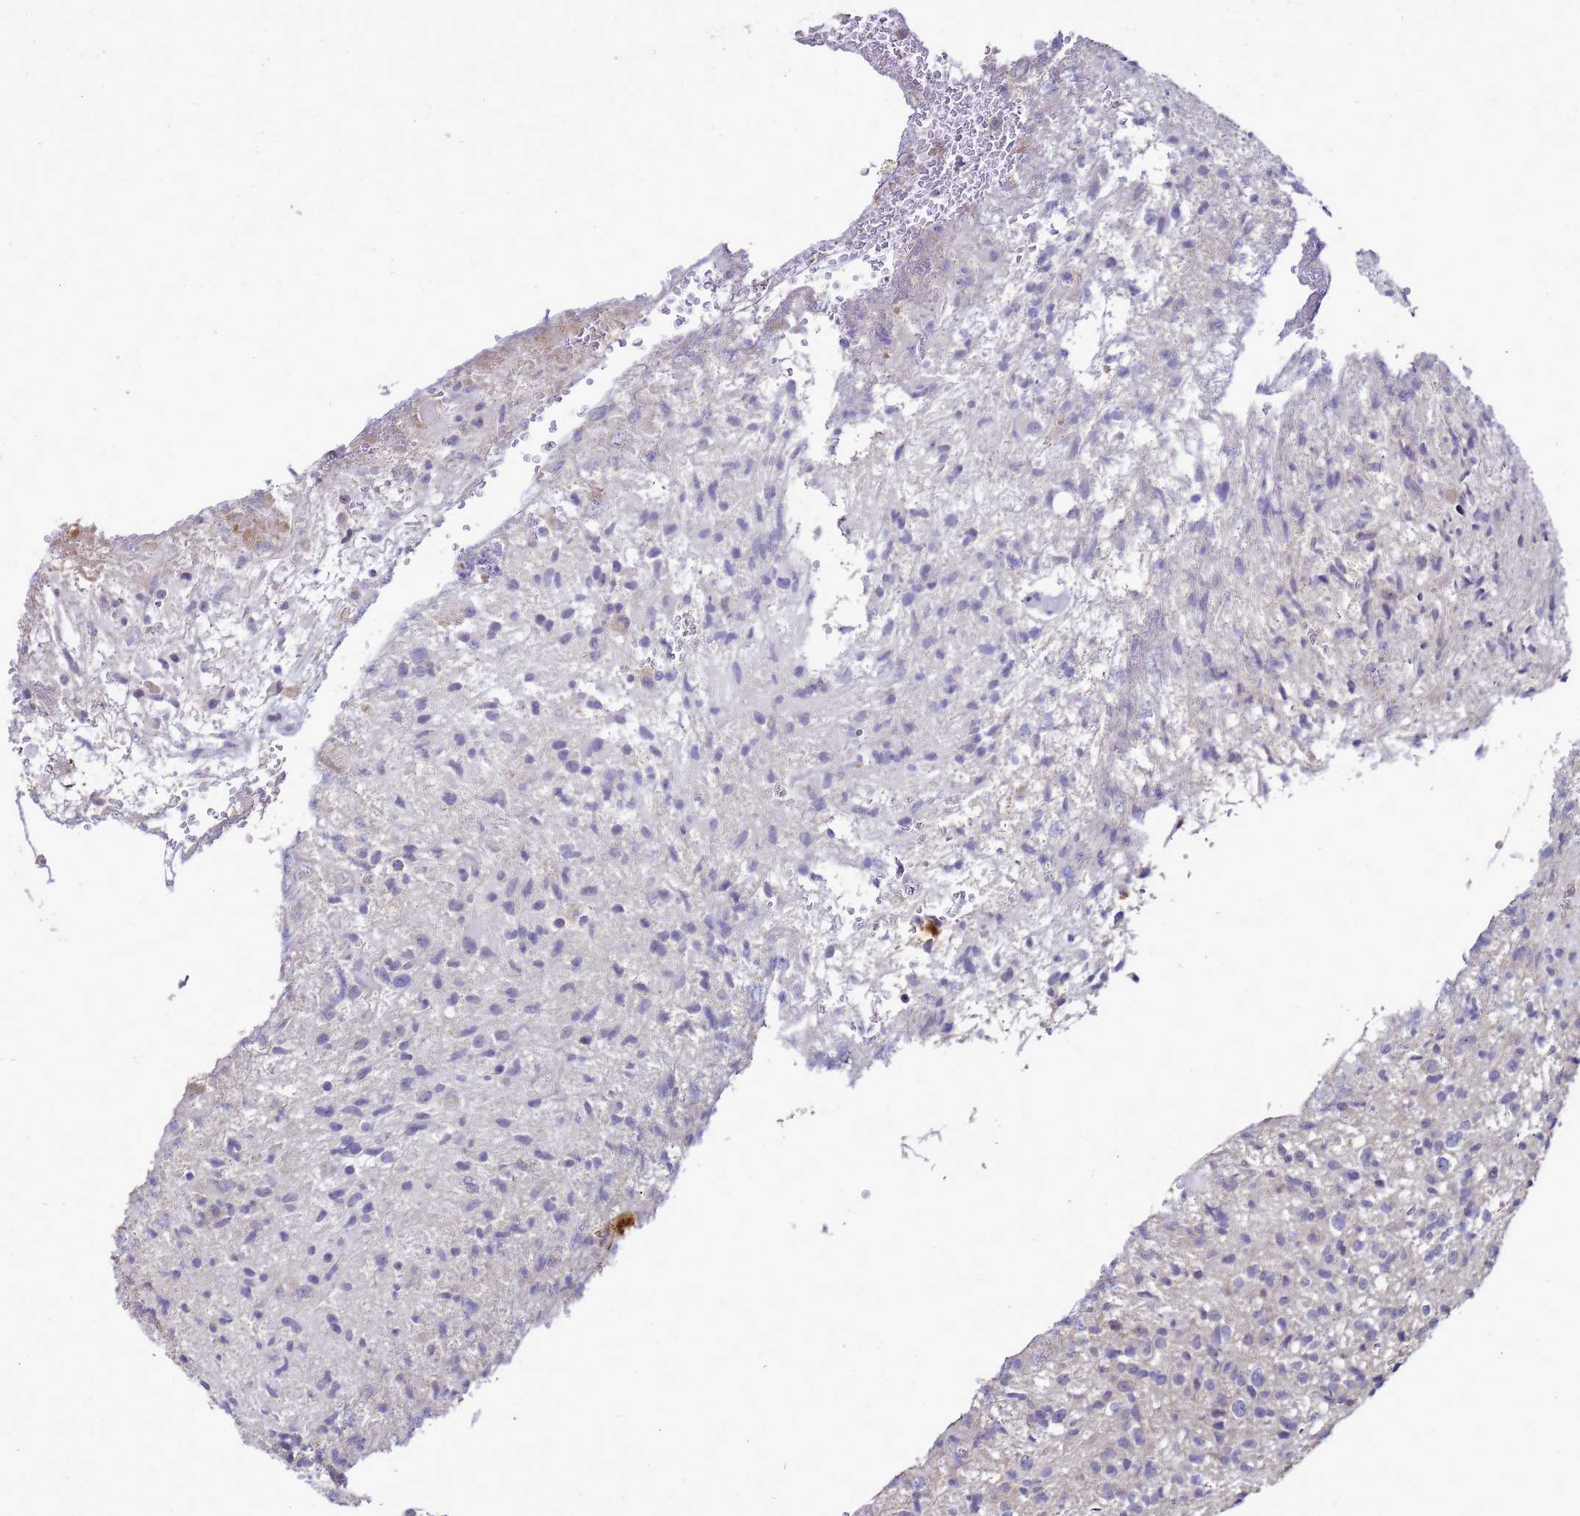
{"staining": {"intensity": "negative", "quantity": "none", "location": "none"}, "tissue": "glioma", "cell_type": "Tumor cells", "image_type": "cancer", "snomed": [{"axis": "morphology", "description": "Glioma, malignant, High grade"}, {"axis": "topography", "description": "Brain"}], "caption": "An immunohistochemistry (IHC) photomicrograph of glioma is shown. There is no staining in tumor cells of glioma.", "gene": "RSPO1", "patient": {"sex": "male", "age": 56}}